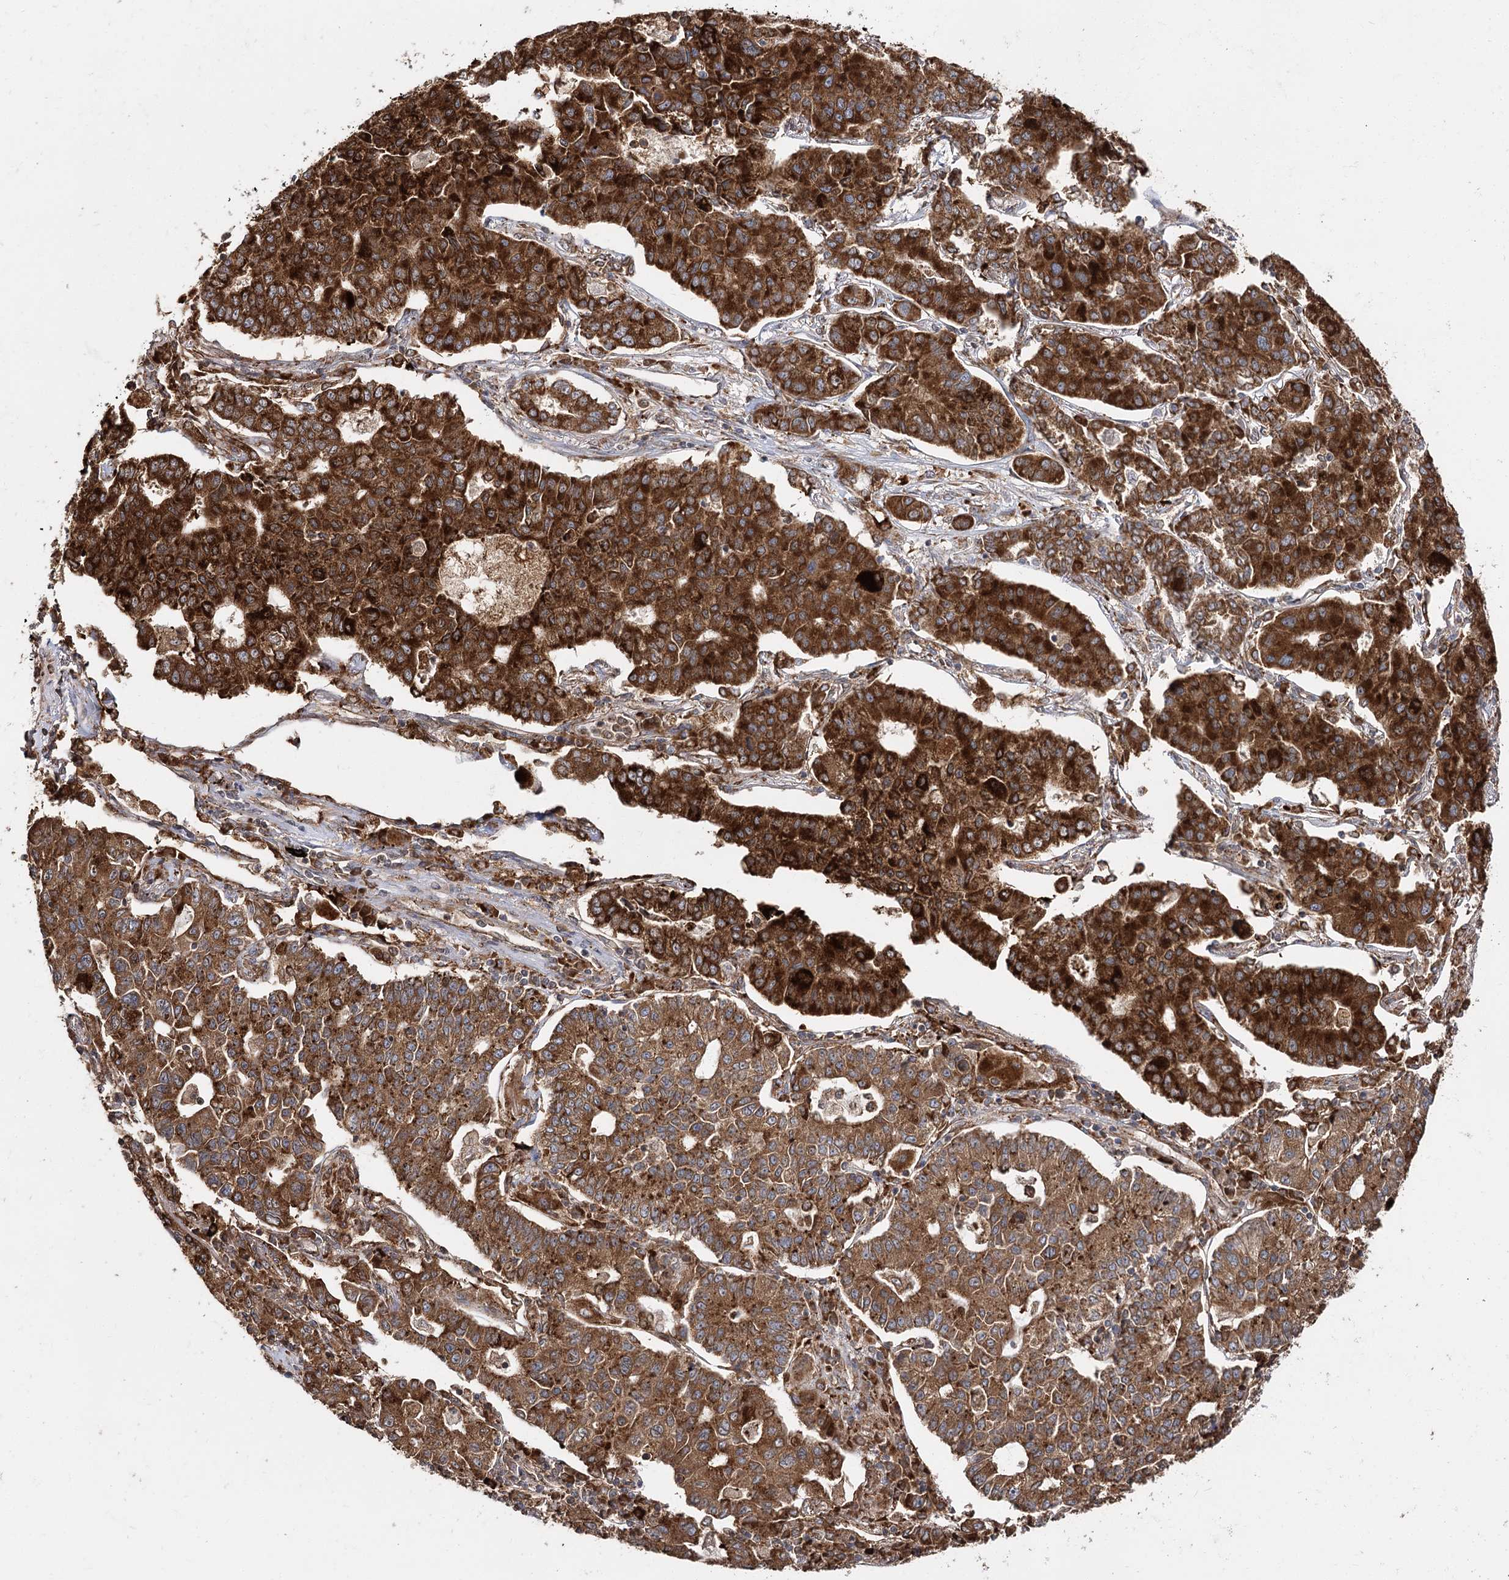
{"staining": {"intensity": "strong", "quantity": ">75%", "location": "cytoplasmic/membranous"}, "tissue": "lung cancer", "cell_type": "Tumor cells", "image_type": "cancer", "snomed": [{"axis": "morphology", "description": "Adenocarcinoma, NOS"}, {"axis": "topography", "description": "Lung"}], "caption": "Lung adenocarcinoma stained with IHC demonstrates strong cytoplasmic/membranous staining in about >75% of tumor cells. Using DAB (brown) and hematoxylin (blue) stains, captured at high magnification using brightfield microscopy.", "gene": "DNAJB14", "patient": {"sex": "male", "age": 49}}